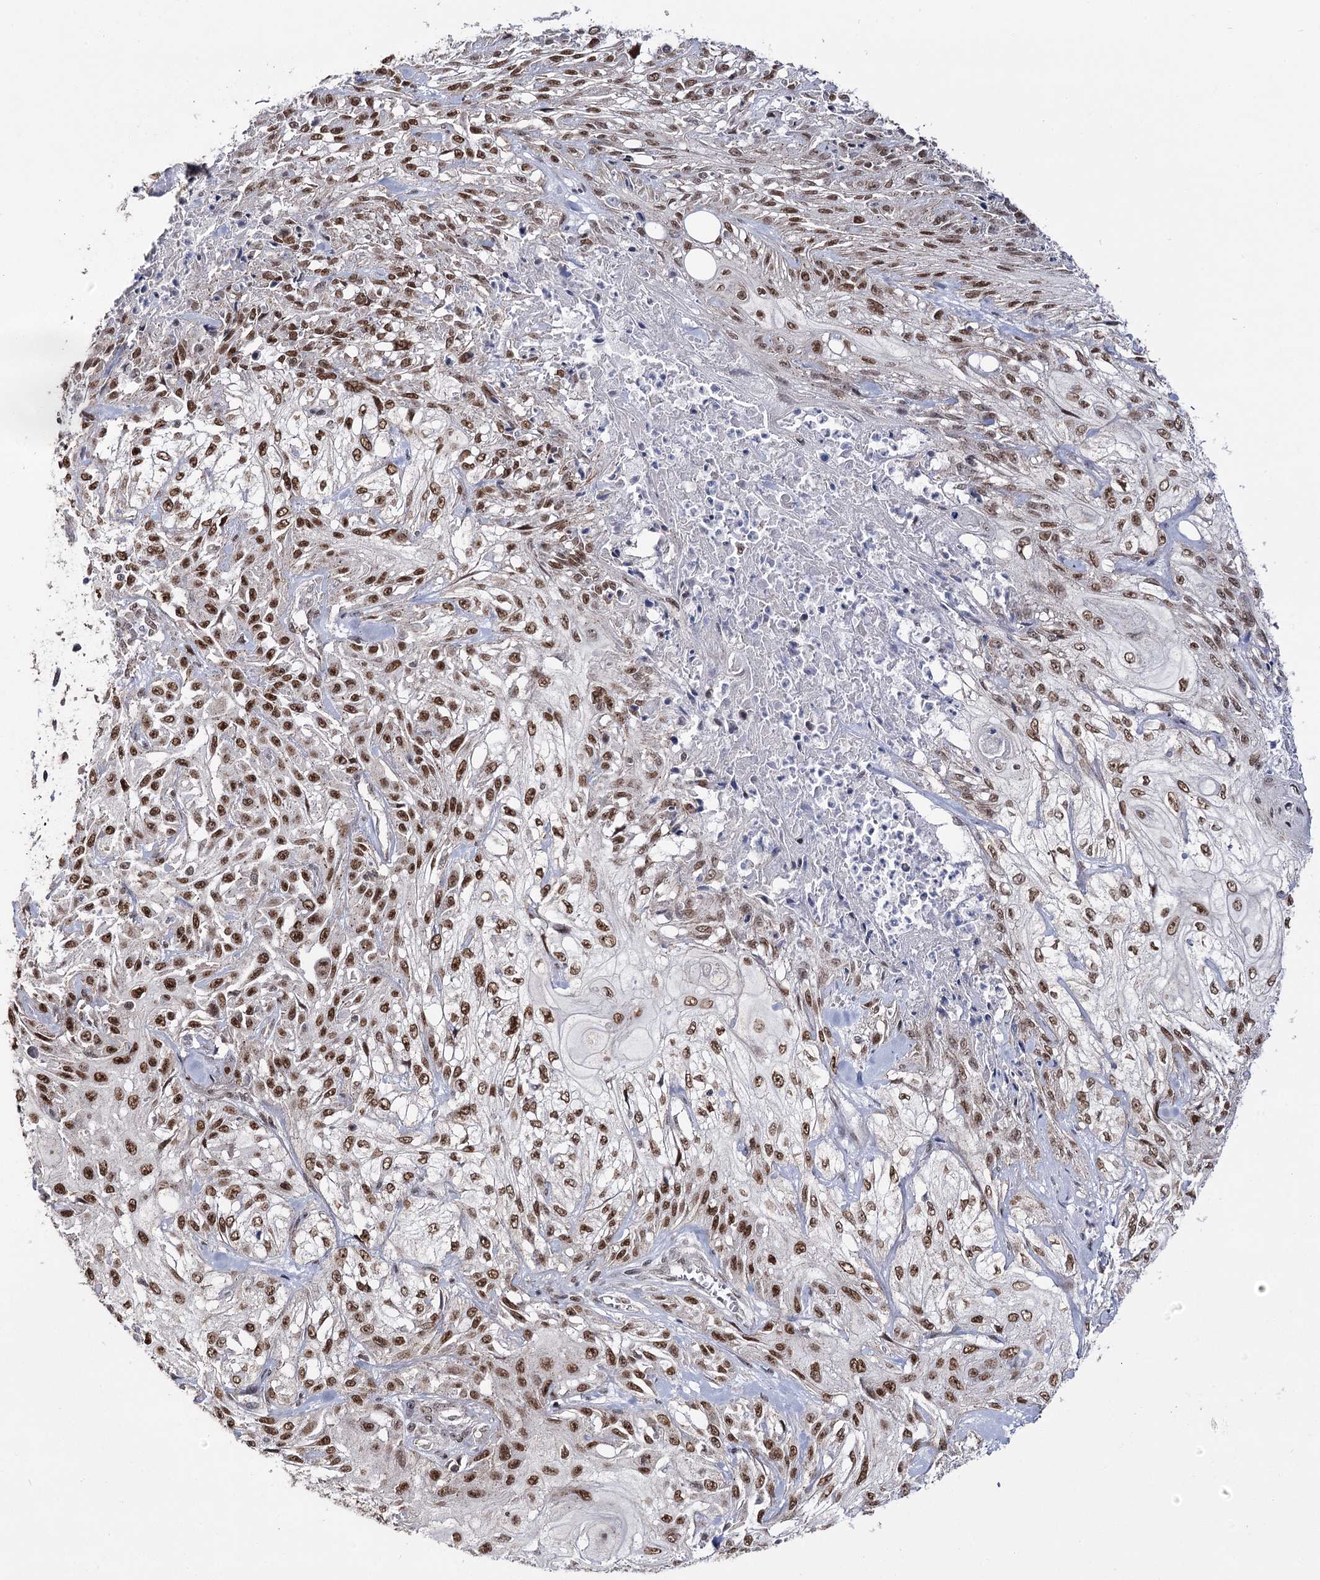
{"staining": {"intensity": "strong", "quantity": ">75%", "location": "nuclear"}, "tissue": "skin cancer", "cell_type": "Tumor cells", "image_type": "cancer", "snomed": [{"axis": "morphology", "description": "Squamous cell carcinoma, NOS"}, {"axis": "morphology", "description": "Squamous cell carcinoma, metastatic, NOS"}, {"axis": "topography", "description": "Skin"}, {"axis": "topography", "description": "Lymph node"}], "caption": "Immunohistochemistry (IHC) (DAB (3,3'-diaminobenzidine)) staining of skin cancer (squamous cell carcinoma) exhibits strong nuclear protein expression in approximately >75% of tumor cells. Nuclei are stained in blue.", "gene": "VGLL4", "patient": {"sex": "male", "age": 75}}